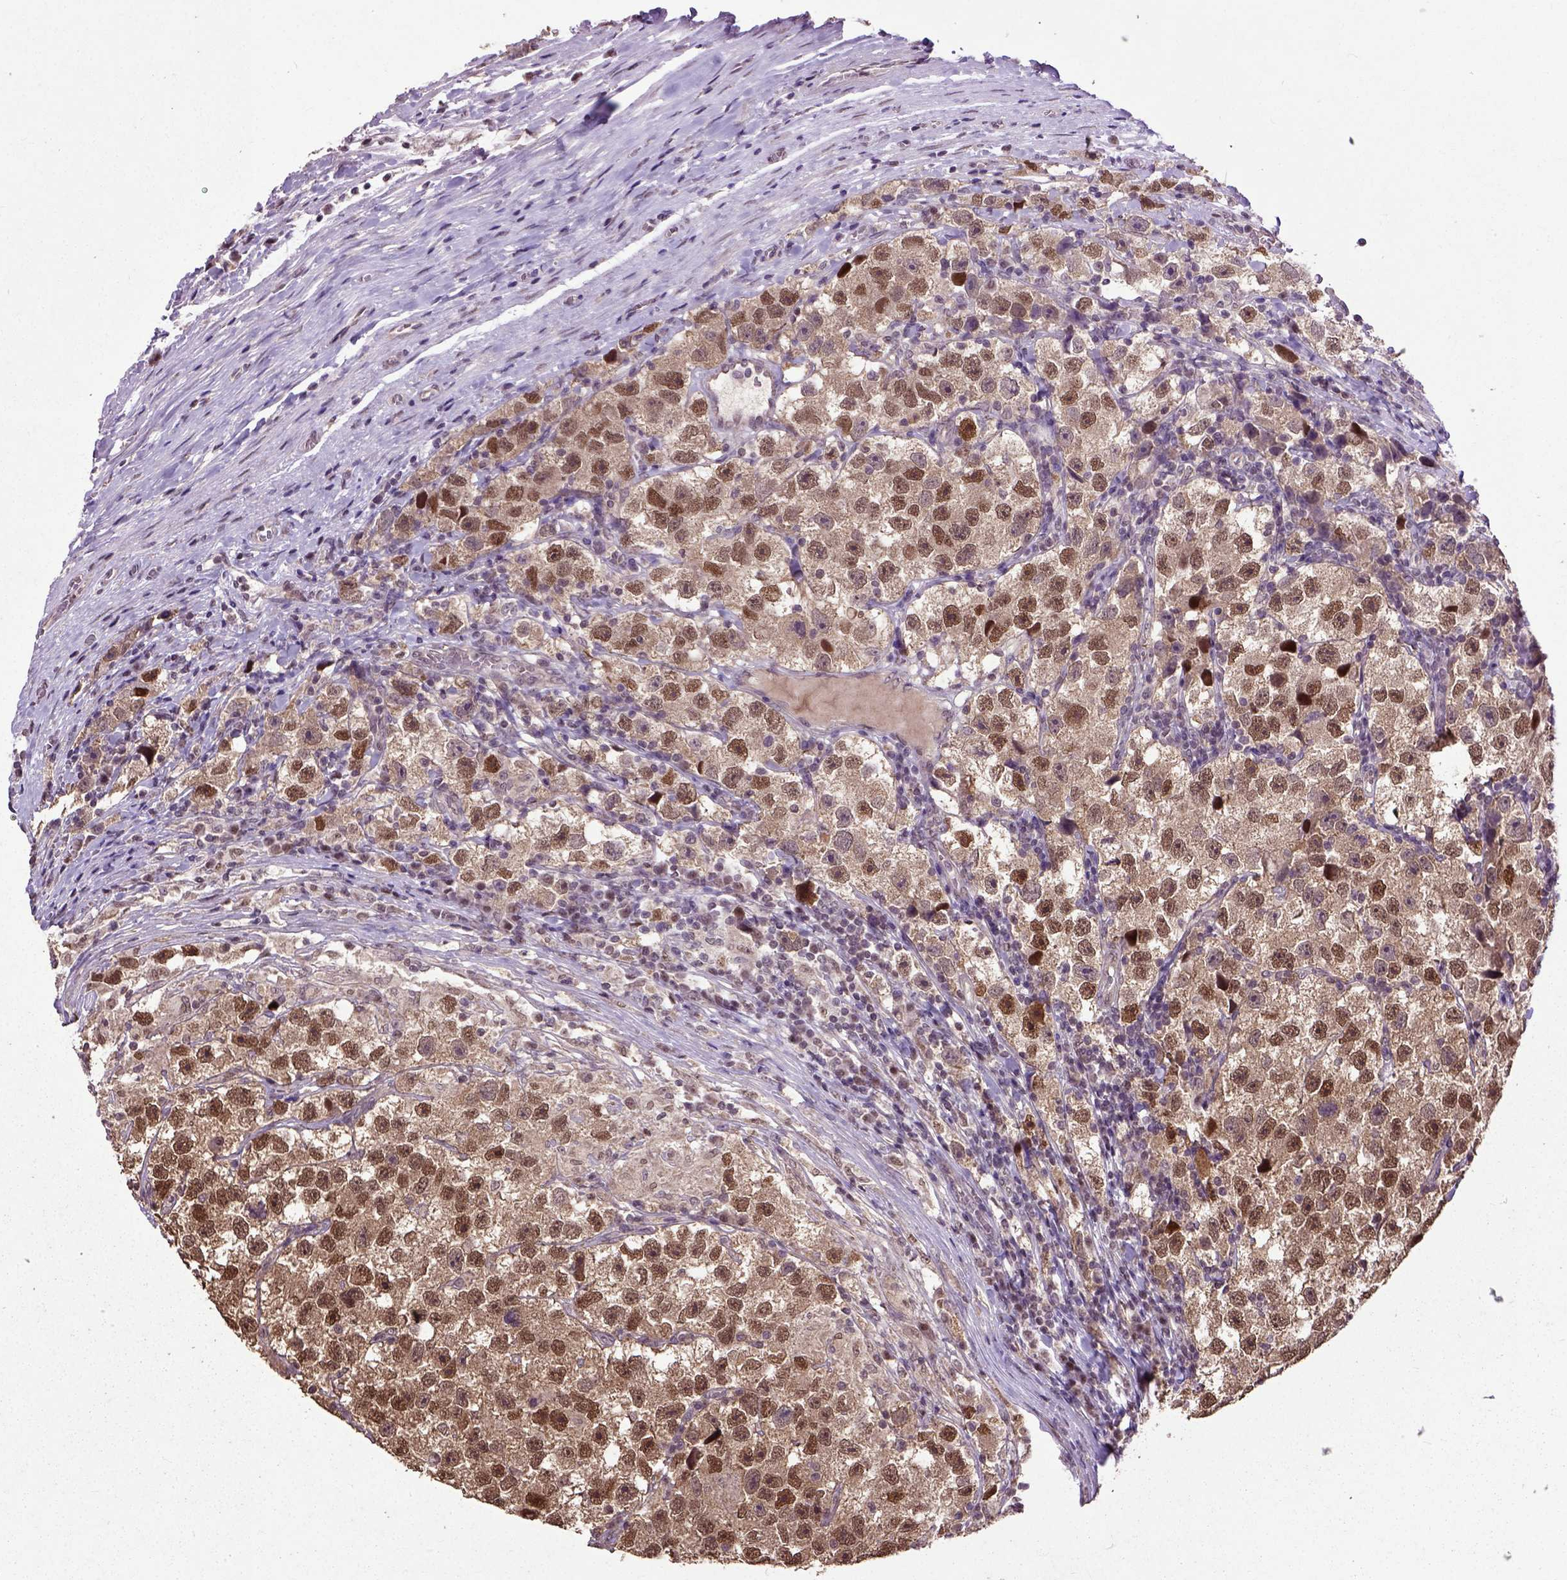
{"staining": {"intensity": "moderate", "quantity": ">75%", "location": "cytoplasmic/membranous,nuclear"}, "tissue": "testis cancer", "cell_type": "Tumor cells", "image_type": "cancer", "snomed": [{"axis": "morphology", "description": "Seminoma, NOS"}, {"axis": "topography", "description": "Testis"}], "caption": "A medium amount of moderate cytoplasmic/membranous and nuclear expression is present in about >75% of tumor cells in testis seminoma tissue.", "gene": "UBA3", "patient": {"sex": "male", "age": 26}}